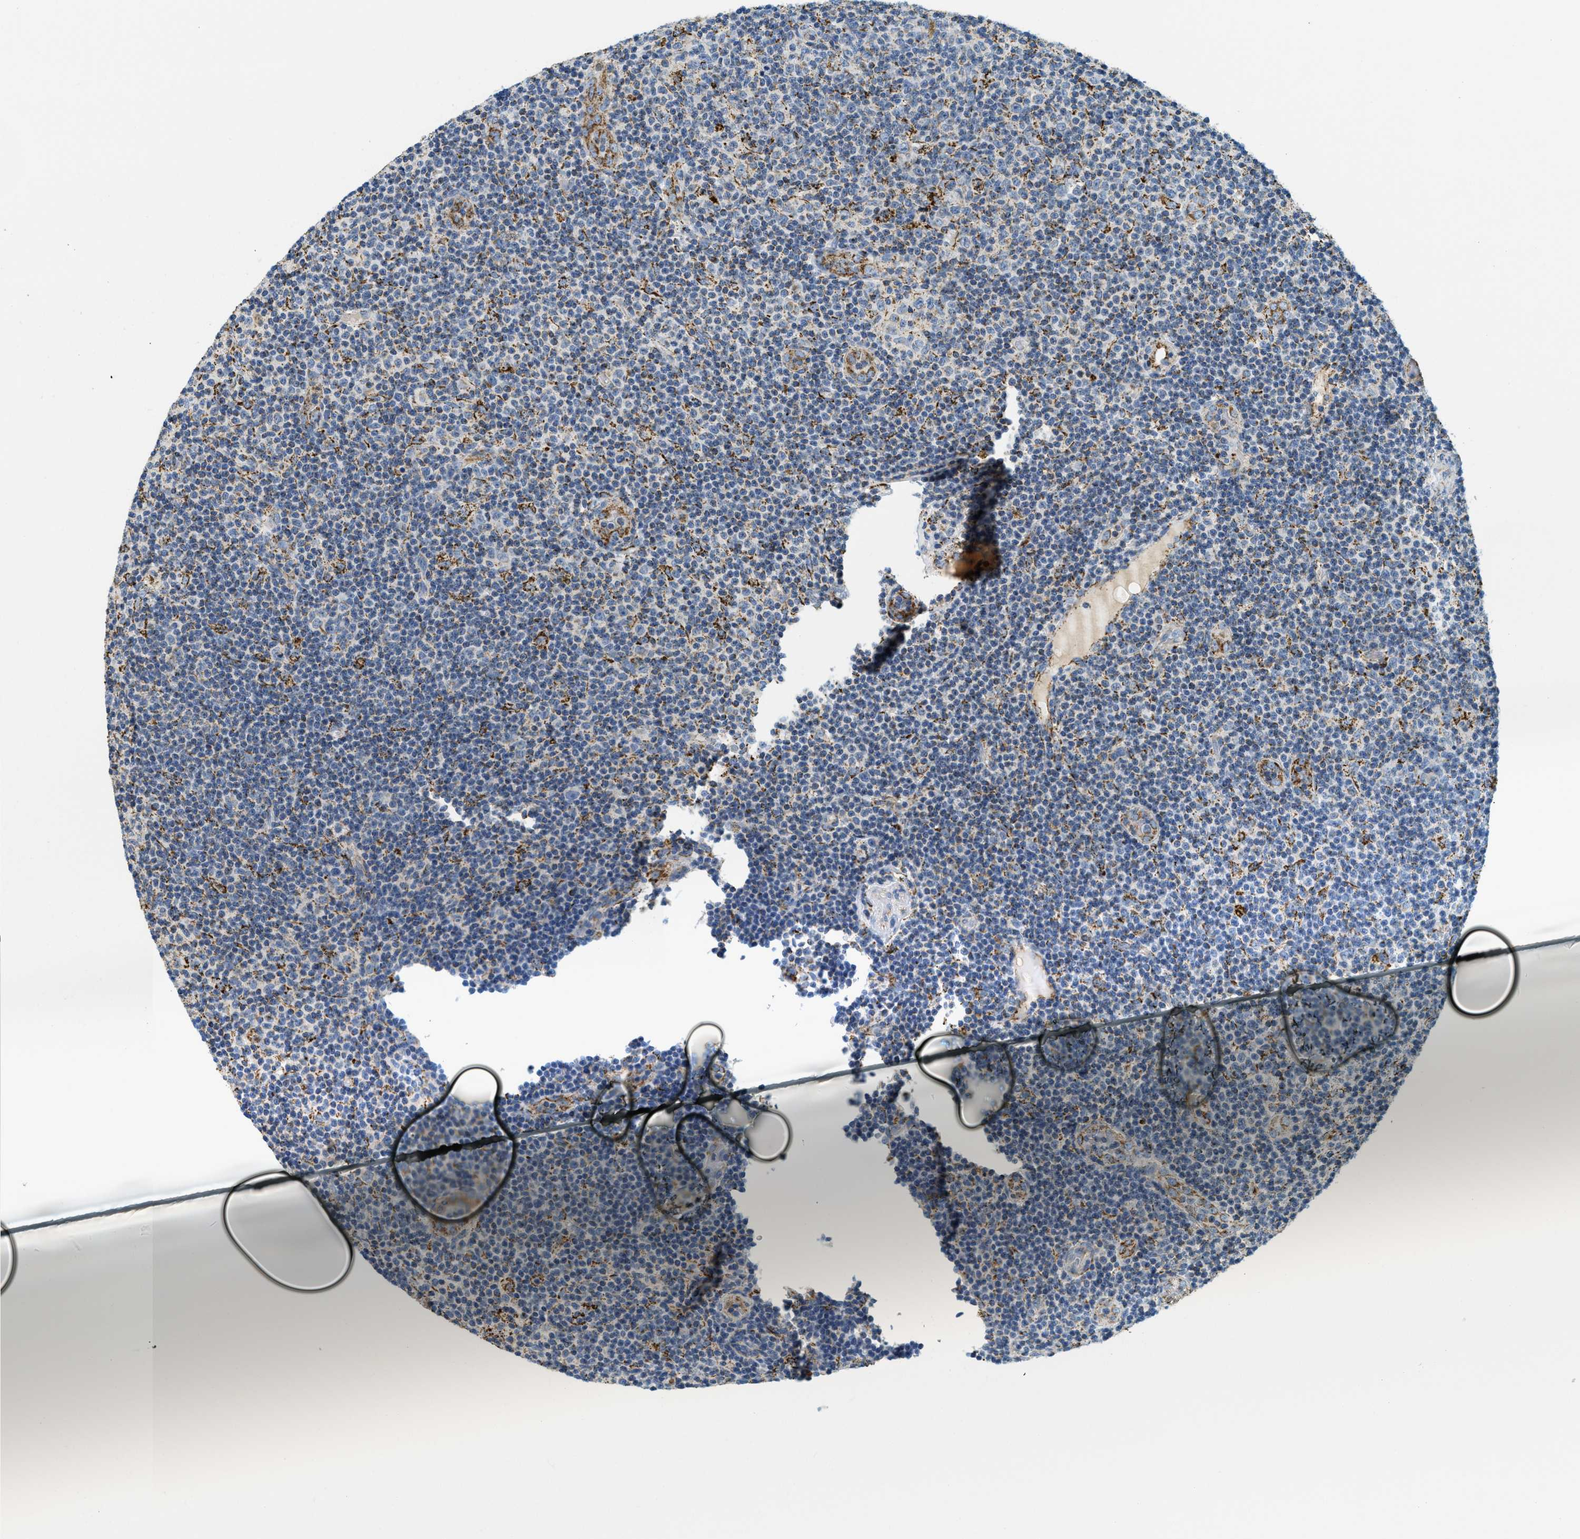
{"staining": {"intensity": "moderate", "quantity": "<25%", "location": "cytoplasmic/membranous"}, "tissue": "lymphoma", "cell_type": "Tumor cells", "image_type": "cancer", "snomed": [{"axis": "morphology", "description": "Malignant lymphoma, non-Hodgkin's type, Low grade"}, {"axis": "topography", "description": "Lymph node"}], "caption": "Immunohistochemical staining of lymphoma shows moderate cytoplasmic/membranous protein expression in approximately <25% of tumor cells.", "gene": "HLCS", "patient": {"sex": "male", "age": 83}}